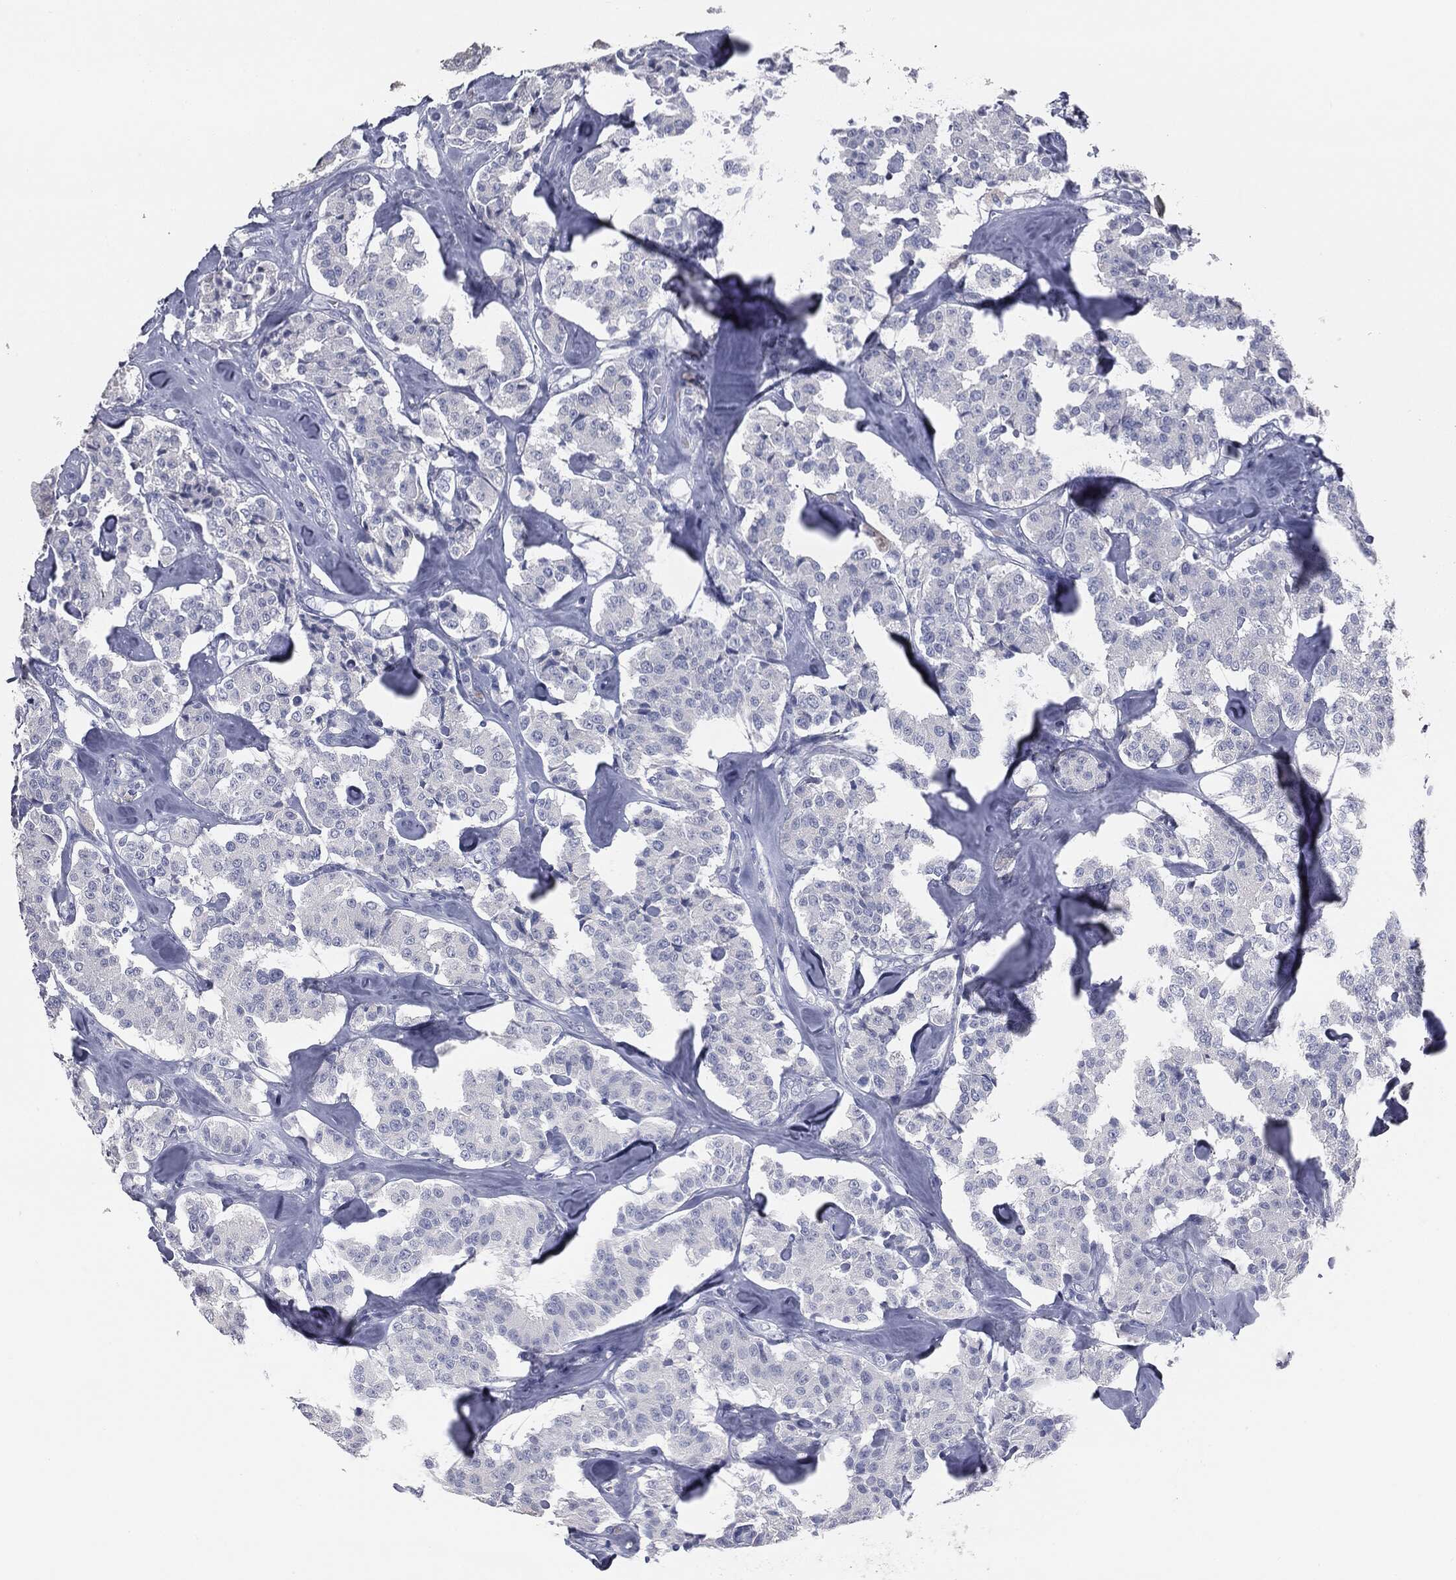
{"staining": {"intensity": "negative", "quantity": "none", "location": "none"}, "tissue": "carcinoid", "cell_type": "Tumor cells", "image_type": "cancer", "snomed": [{"axis": "morphology", "description": "Carcinoid, malignant, NOS"}, {"axis": "topography", "description": "Pancreas"}], "caption": "The histopathology image exhibits no significant staining in tumor cells of carcinoid.", "gene": "MUC5AC", "patient": {"sex": "male", "age": 41}}